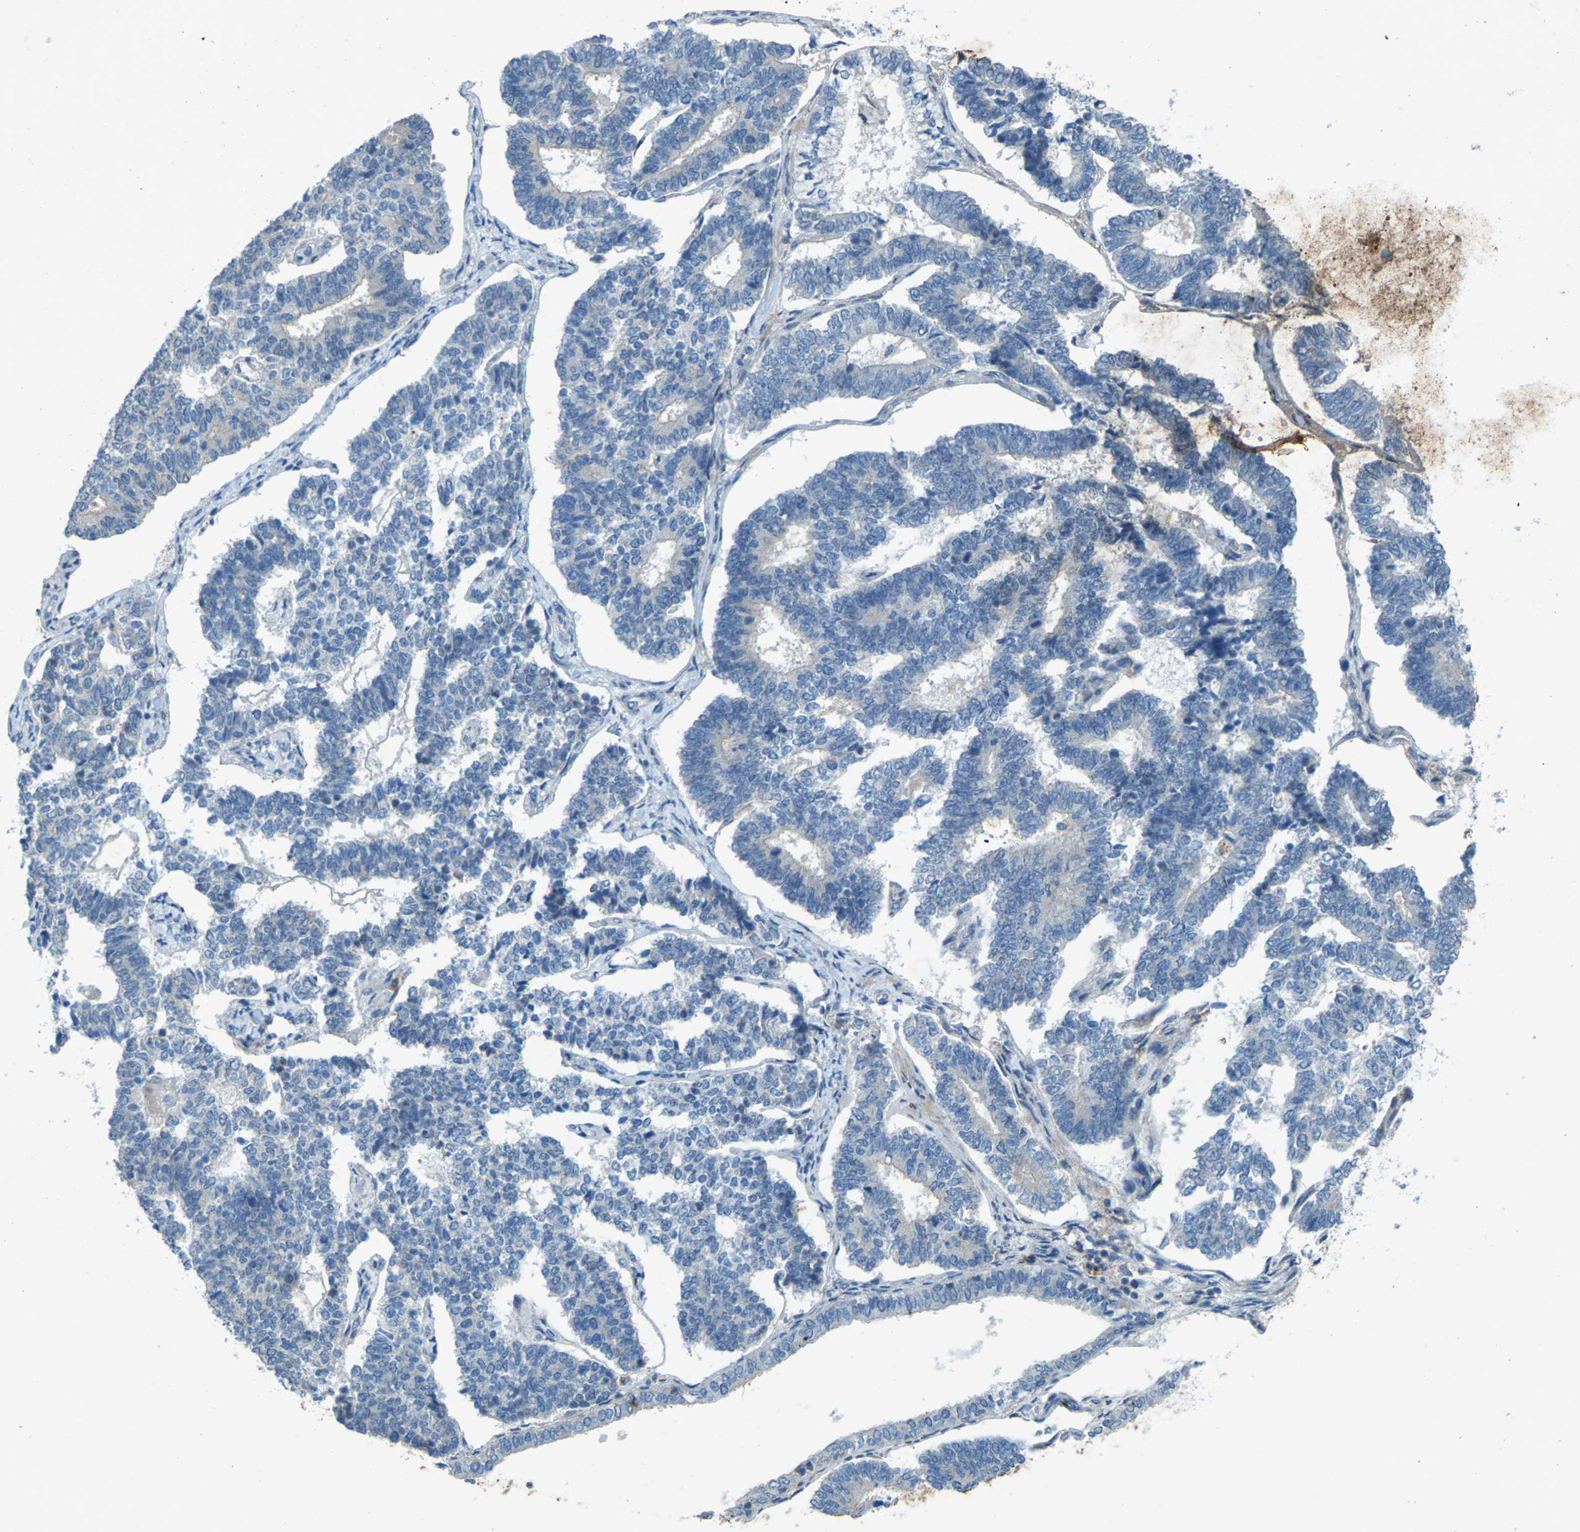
{"staining": {"intensity": "negative", "quantity": "none", "location": "none"}, "tissue": "endometrial cancer", "cell_type": "Tumor cells", "image_type": "cancer", "snomed": [{"axis": "morphology", "description": "Adenocarcinoma, NOS"}, {"axis": "topography", "description": "Endometrium"}], "caption": "This micrograph is of adenocarcinoma (endometrial) stained with IHC to label a protein in brown with the nuclei are counter-stained blue. There is no expression in tumor cells. The staining is performed using DAB (3,3'-diaminobenzidine) brown chromogen with nuclei counter-stained in using hematoxylin.", "gene": "SIGLEC14", "patient": {"sex": "female", "age": 70}}